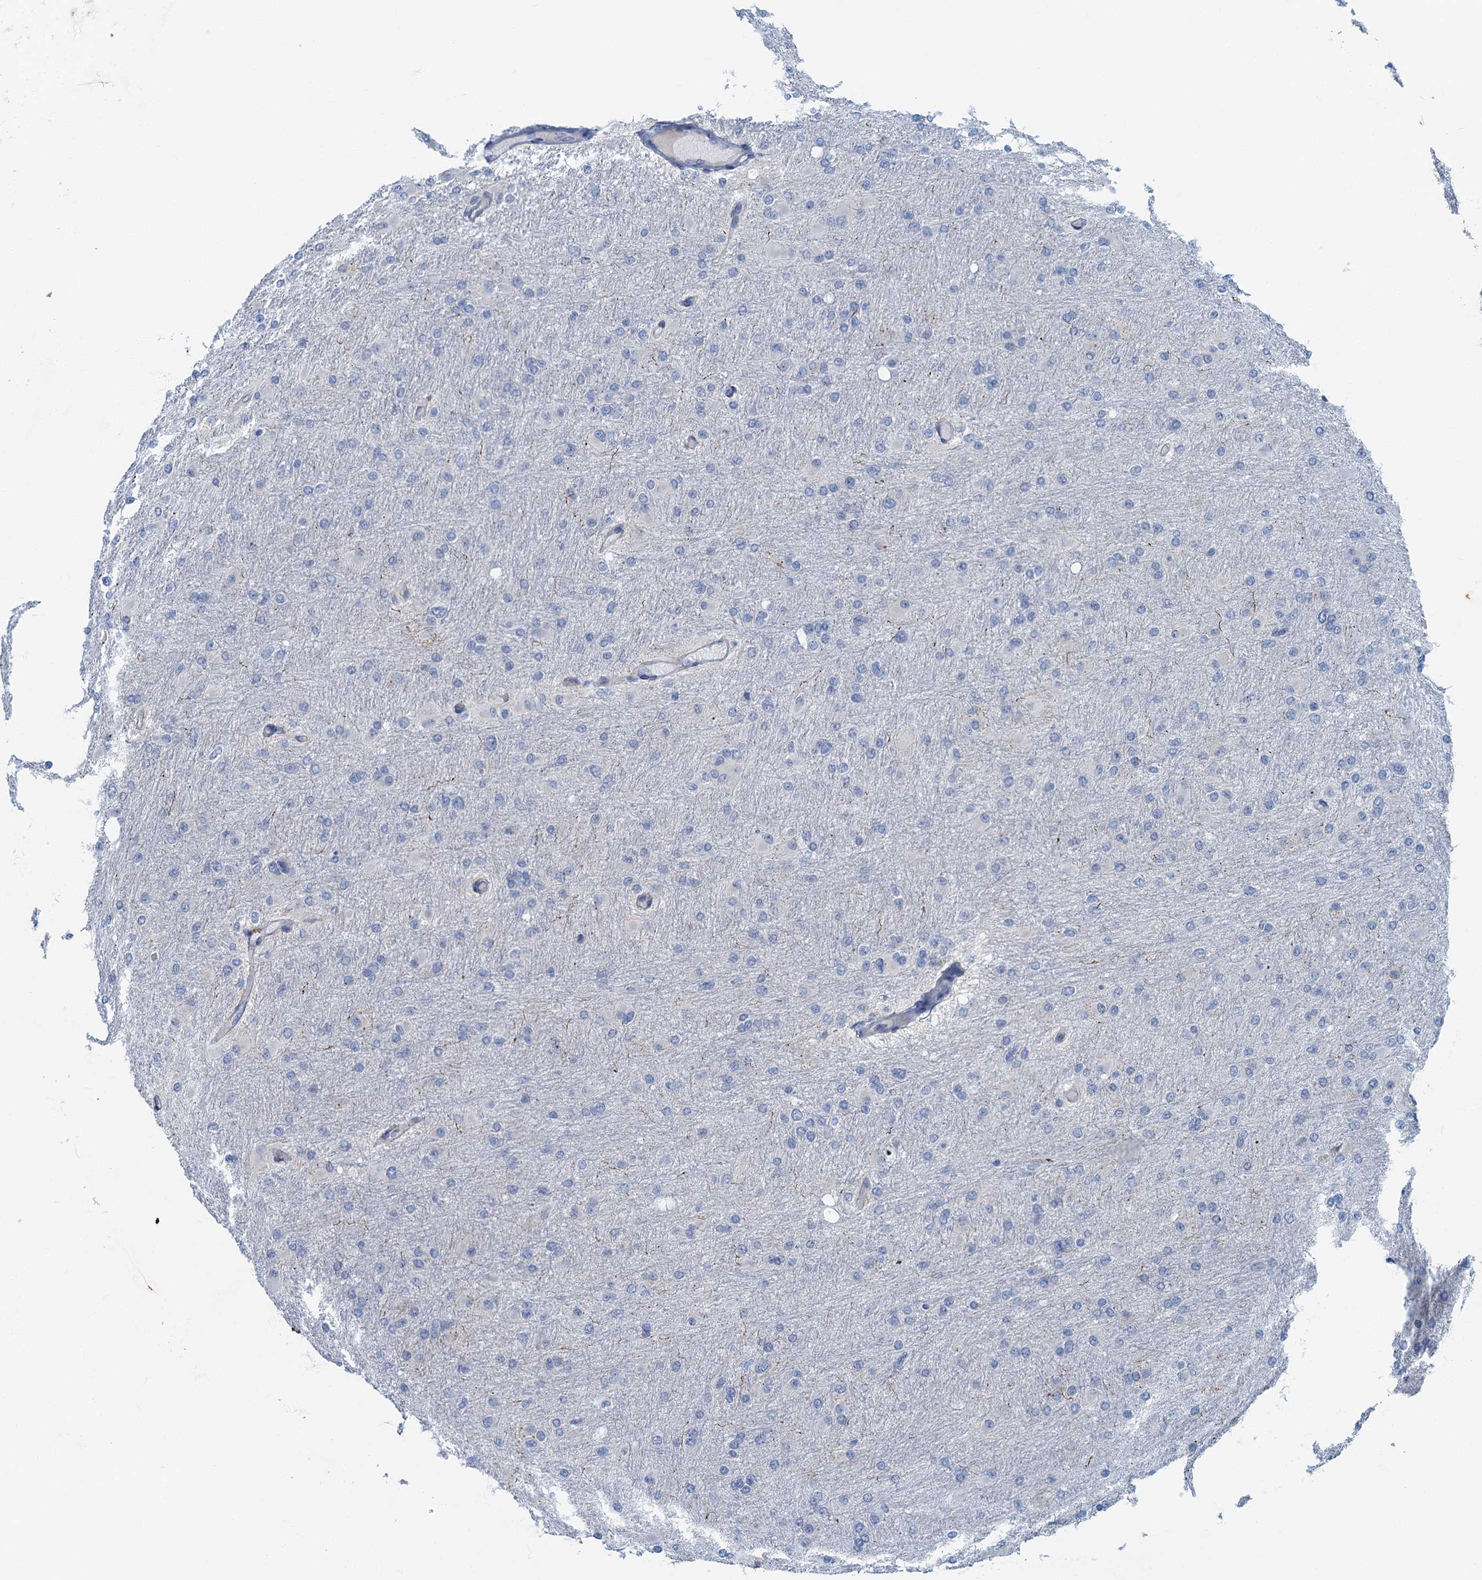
{"staining": {"intensity": "negative", "quantity": "none", "location": "none"}, "tissue": "glioma", "cell_type": "Tumor cells", "image_type": "cancer", "snomed": [{"axis": "morphology", "description": "Glioma, malignant, High grade"}, {"axis": "topography", "description": "Cerebral cortex"}], "caption": "This histopathology image is of glioma stained with immunohistochemistry (IHC) to label a protein in brown with the nuclei are counter-stained blue. There is no staining in tumor cells.", "gene": "ANKDD1A", "patient": {"sex": "female", "age": 36}}